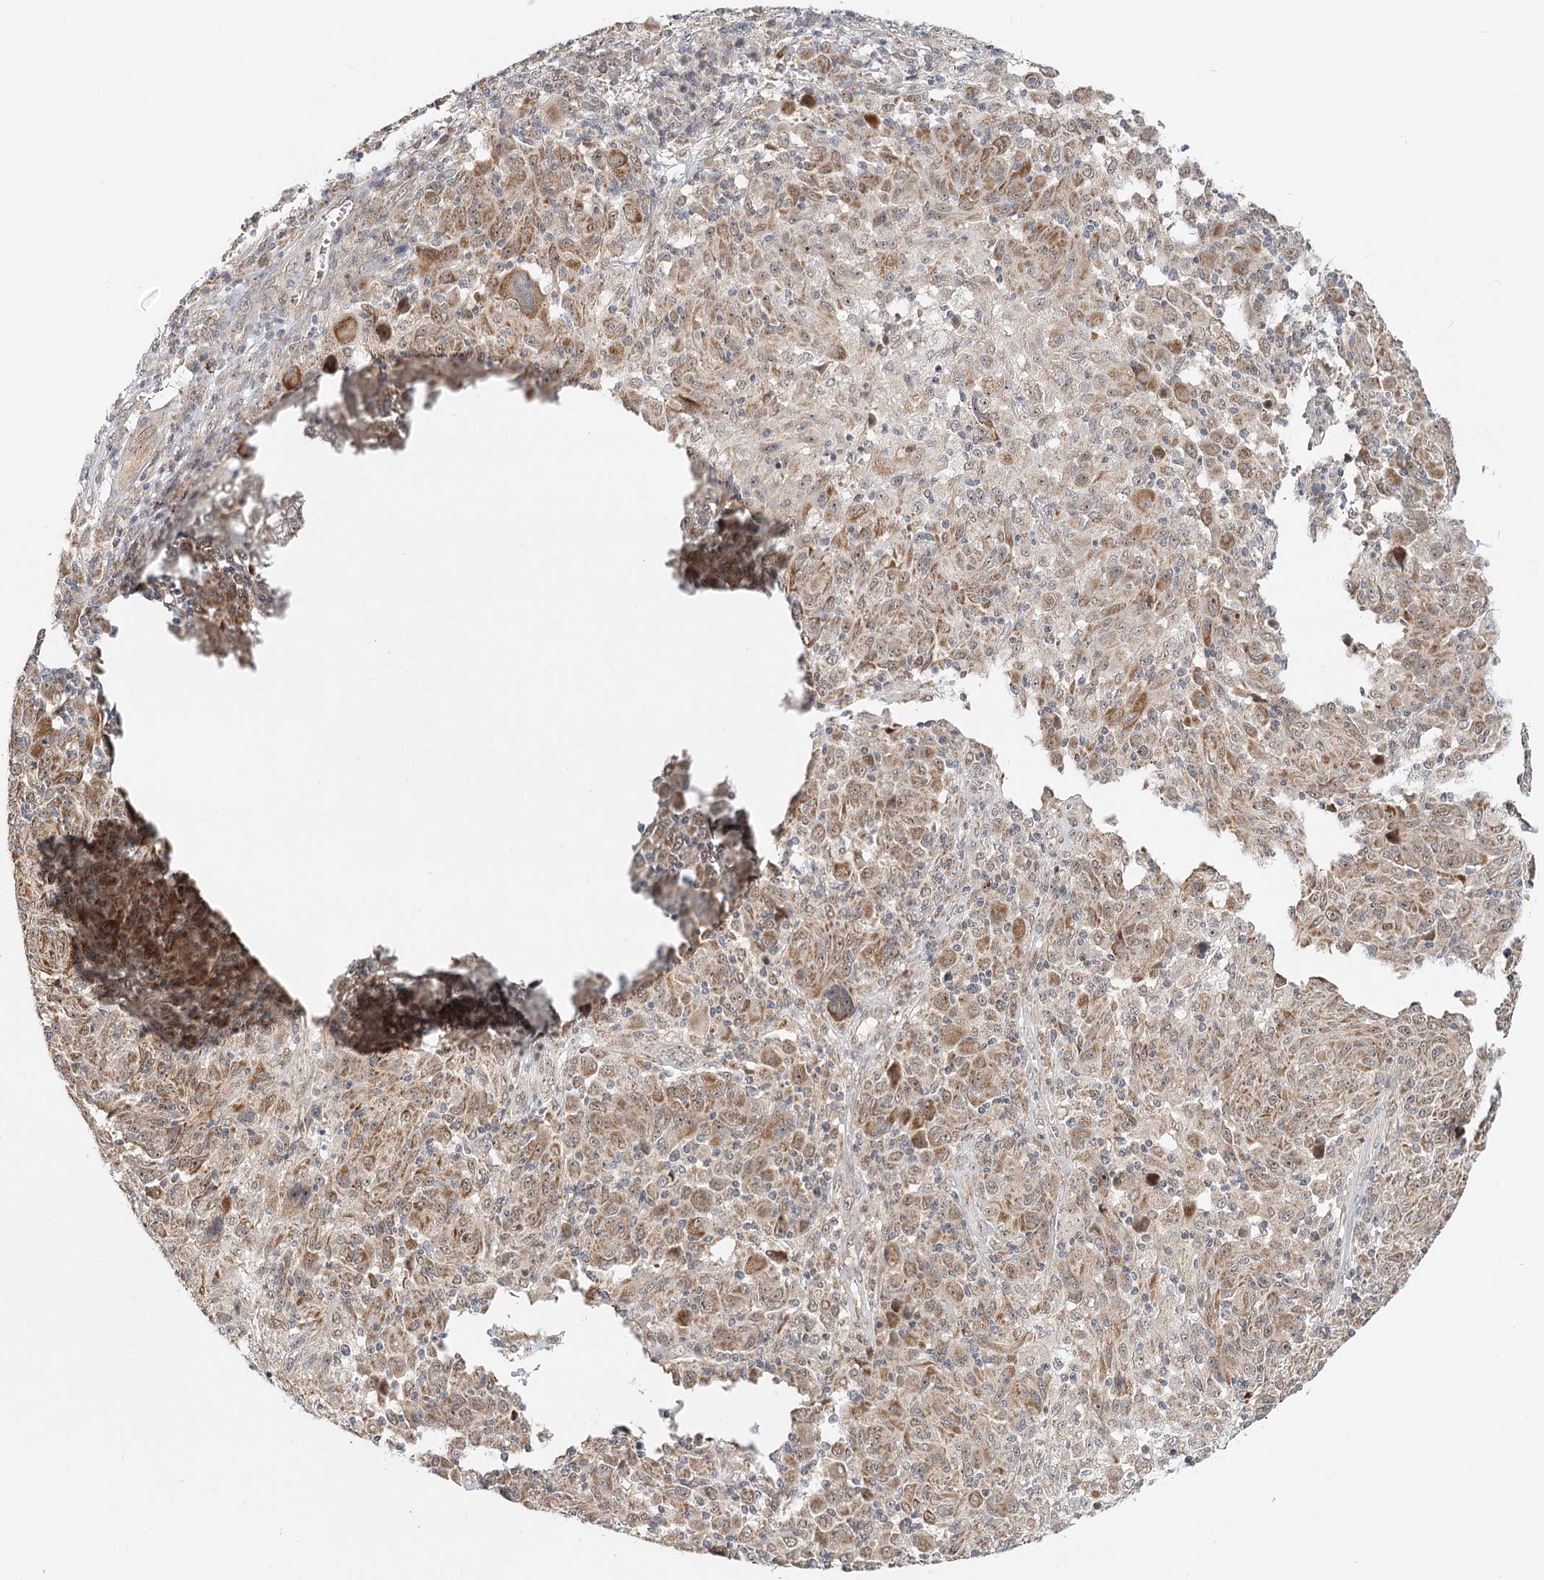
{"staining": {"intensity": "moderate", "quantity": ">75%", "location": "cytoplasmic/membranous"}, "tissue": "melanoma", "cell_type": "Tumor cells", "image_type": "cancer", "snomed": [{"axis": "morphology", "description": "Malignant melanoma, NOS"}, {"axis": "topography", "description": "Skin"}], "caption": "There is medium levels of moderate cytoplasmic/membranous expression in tumor cells of melanoma, as demonstrated by immunohistochemical staining (brown color).", "gene": "RTN4IP1", "patient": {"sex": "male", "age": 53}}